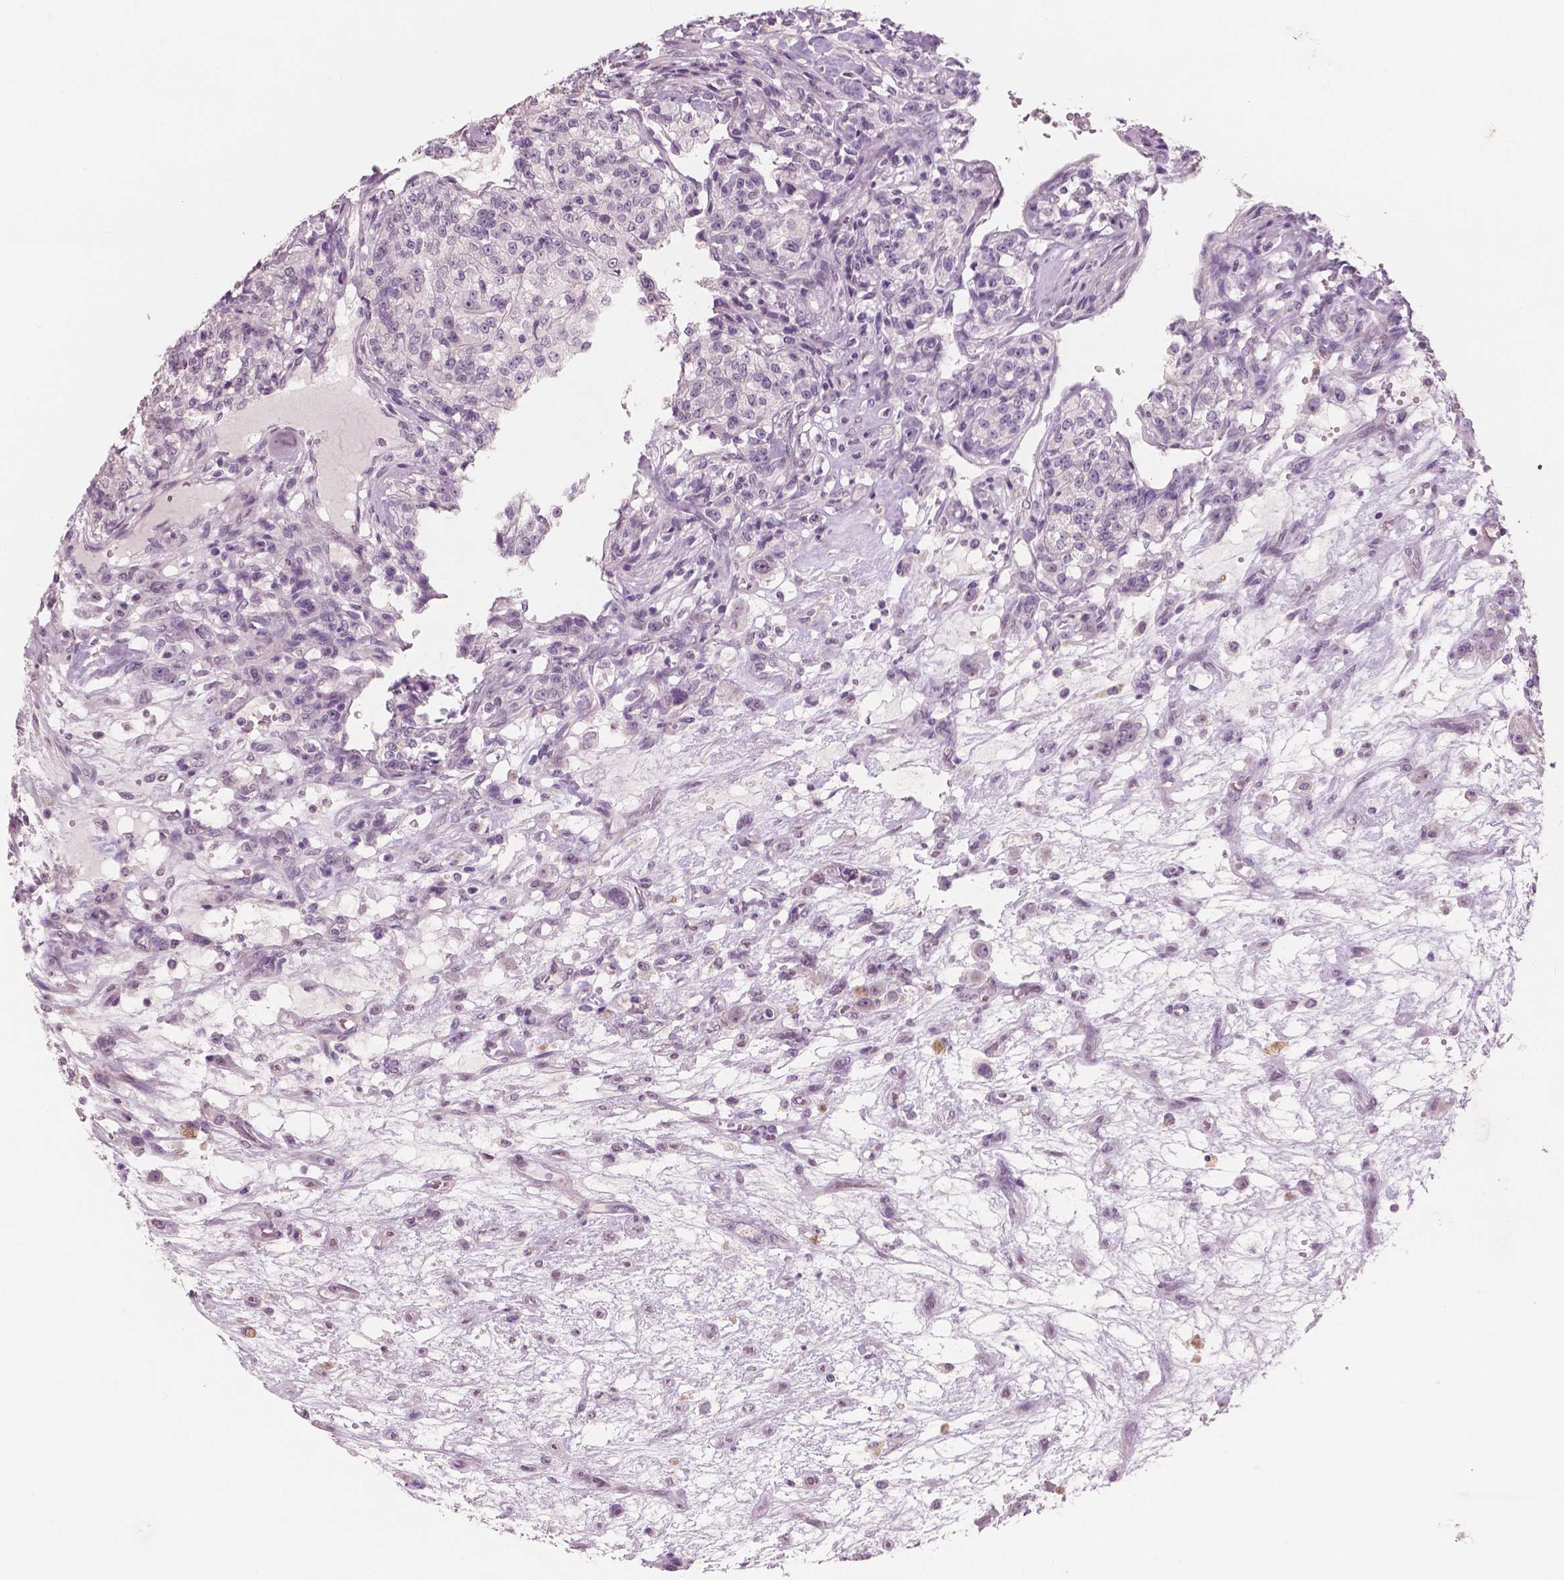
{"staining": {"intensity": "negative", "quantity": "none", "location": "none"}, "tissue": "renal cancer", "cell_type": "Tumor cells", "image_type": "cancer", "snomed": [{"axis": "morphology", "description": "Adenocarcinoma, NOS"}, {"axis": "topography", "description": "Kidney"}], "caption": "Human renal adenocarcinoma stained for a protein using immunohistochemistry shows no expression in tumor cells.", "gene": "NECAB1", "patient": {"sex": "female", "age": 63}}